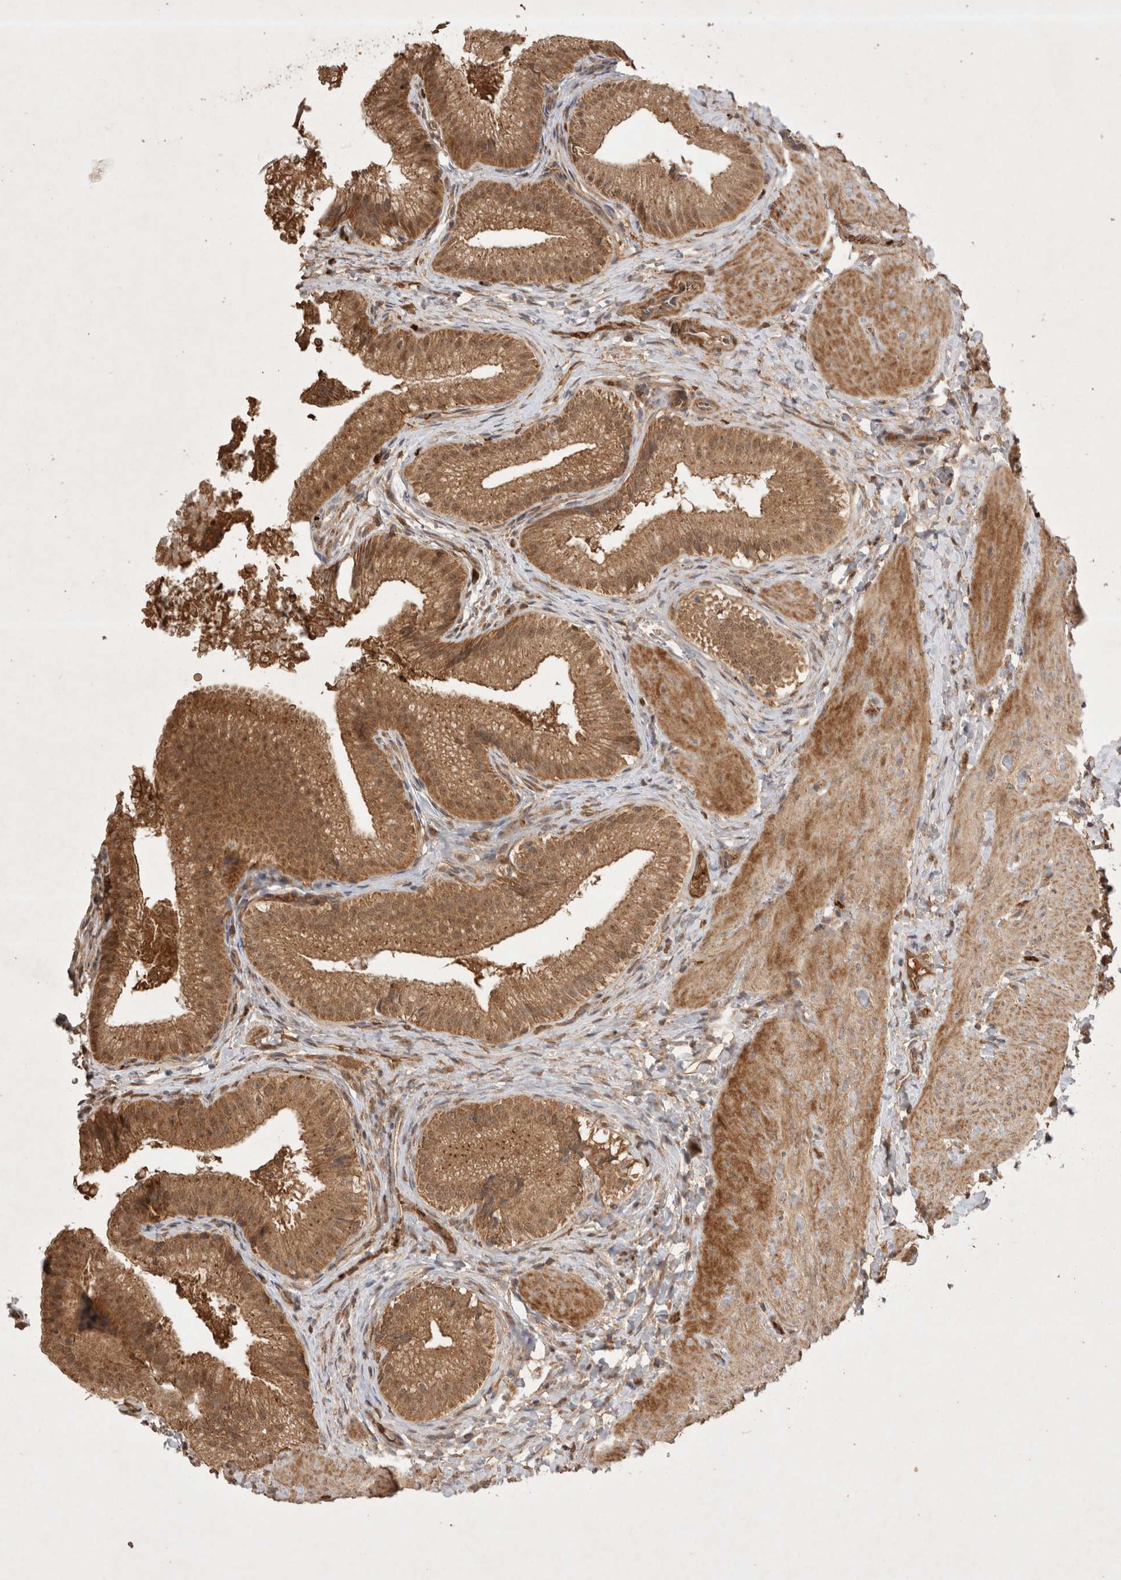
{"staining": {"intensity": "moderate", "quantity": ">75%", "location": "cytoplasmic/membranous"}, "tissue": "gallbladder", "cell_type": "Glandular cells", "image_type": "normal", "snomed": [{"axis": "morphology", "description": "Normal tissue, NOS"}, {"axis": "topography", "description": "Gallbladder"}], "caption": "High-magnification brightfield microscopy of normal gallbladder stained with DAB (brown) and counterstained with hematoxylin (blue). glandular cells exhibit moderate cytoplasmic/membranous positivity is identified in about>75% of cells.", "gene": "FAM221A", "patient": {"sex": "female", "age": 30}}